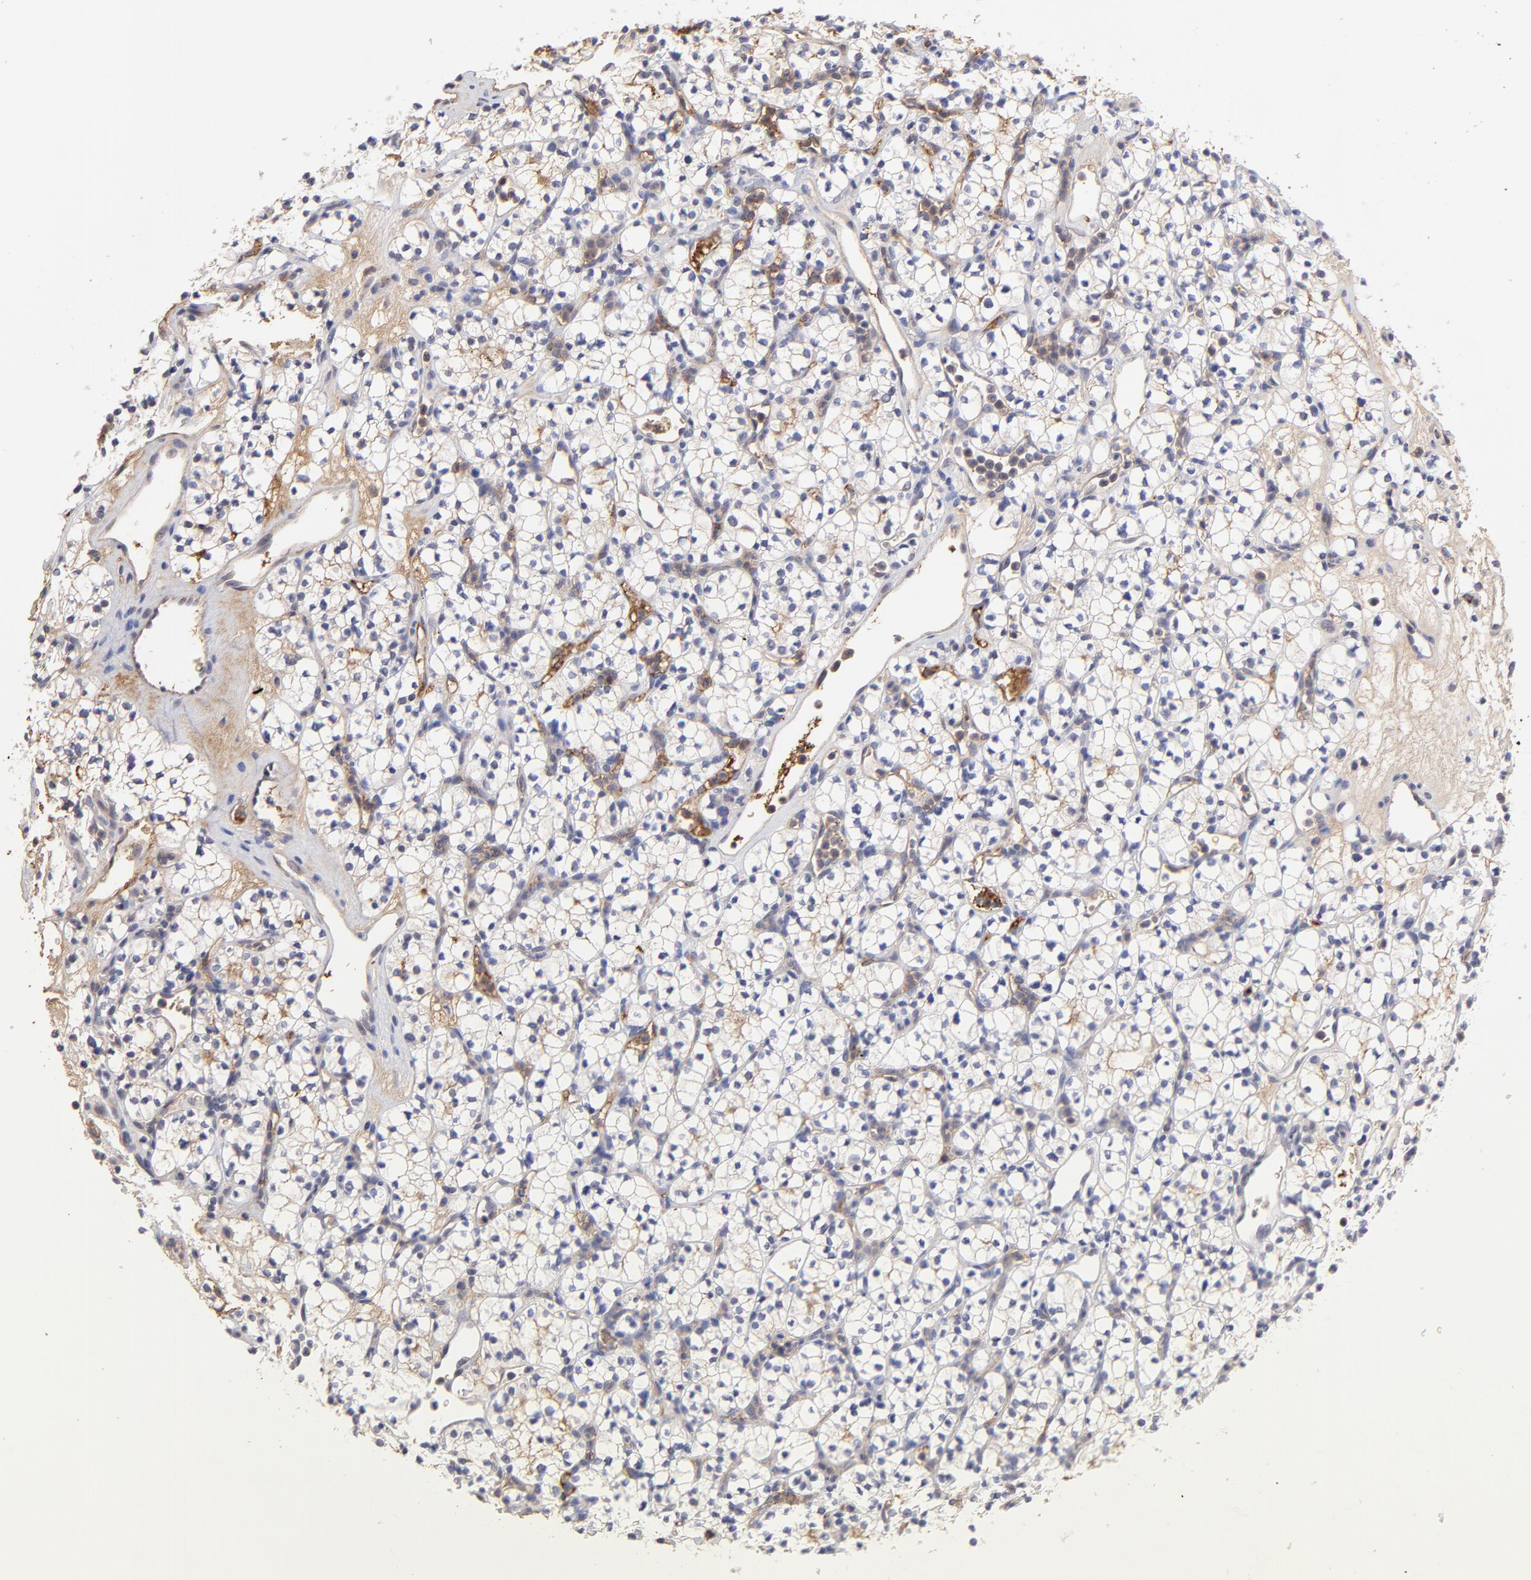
{"staining": {"intensity": "negative", "quantity": "none", "location": "none"}, "tissue": "renal cancer", "cell_type": "Tumor cells", "image_type": "cancer", "snomed": [{"axis": "morphology", "description": "Adenocarcinoma, NOS"}, {"axis": "topography", "description": "Kidney"}], "caption": "Adenocarcinoma (renal) was stained to show a protein in brown. There is no significant positivity in tumor cells.", "gene": "PSMD14", "patient": {"sex": "male", "age": 59}}